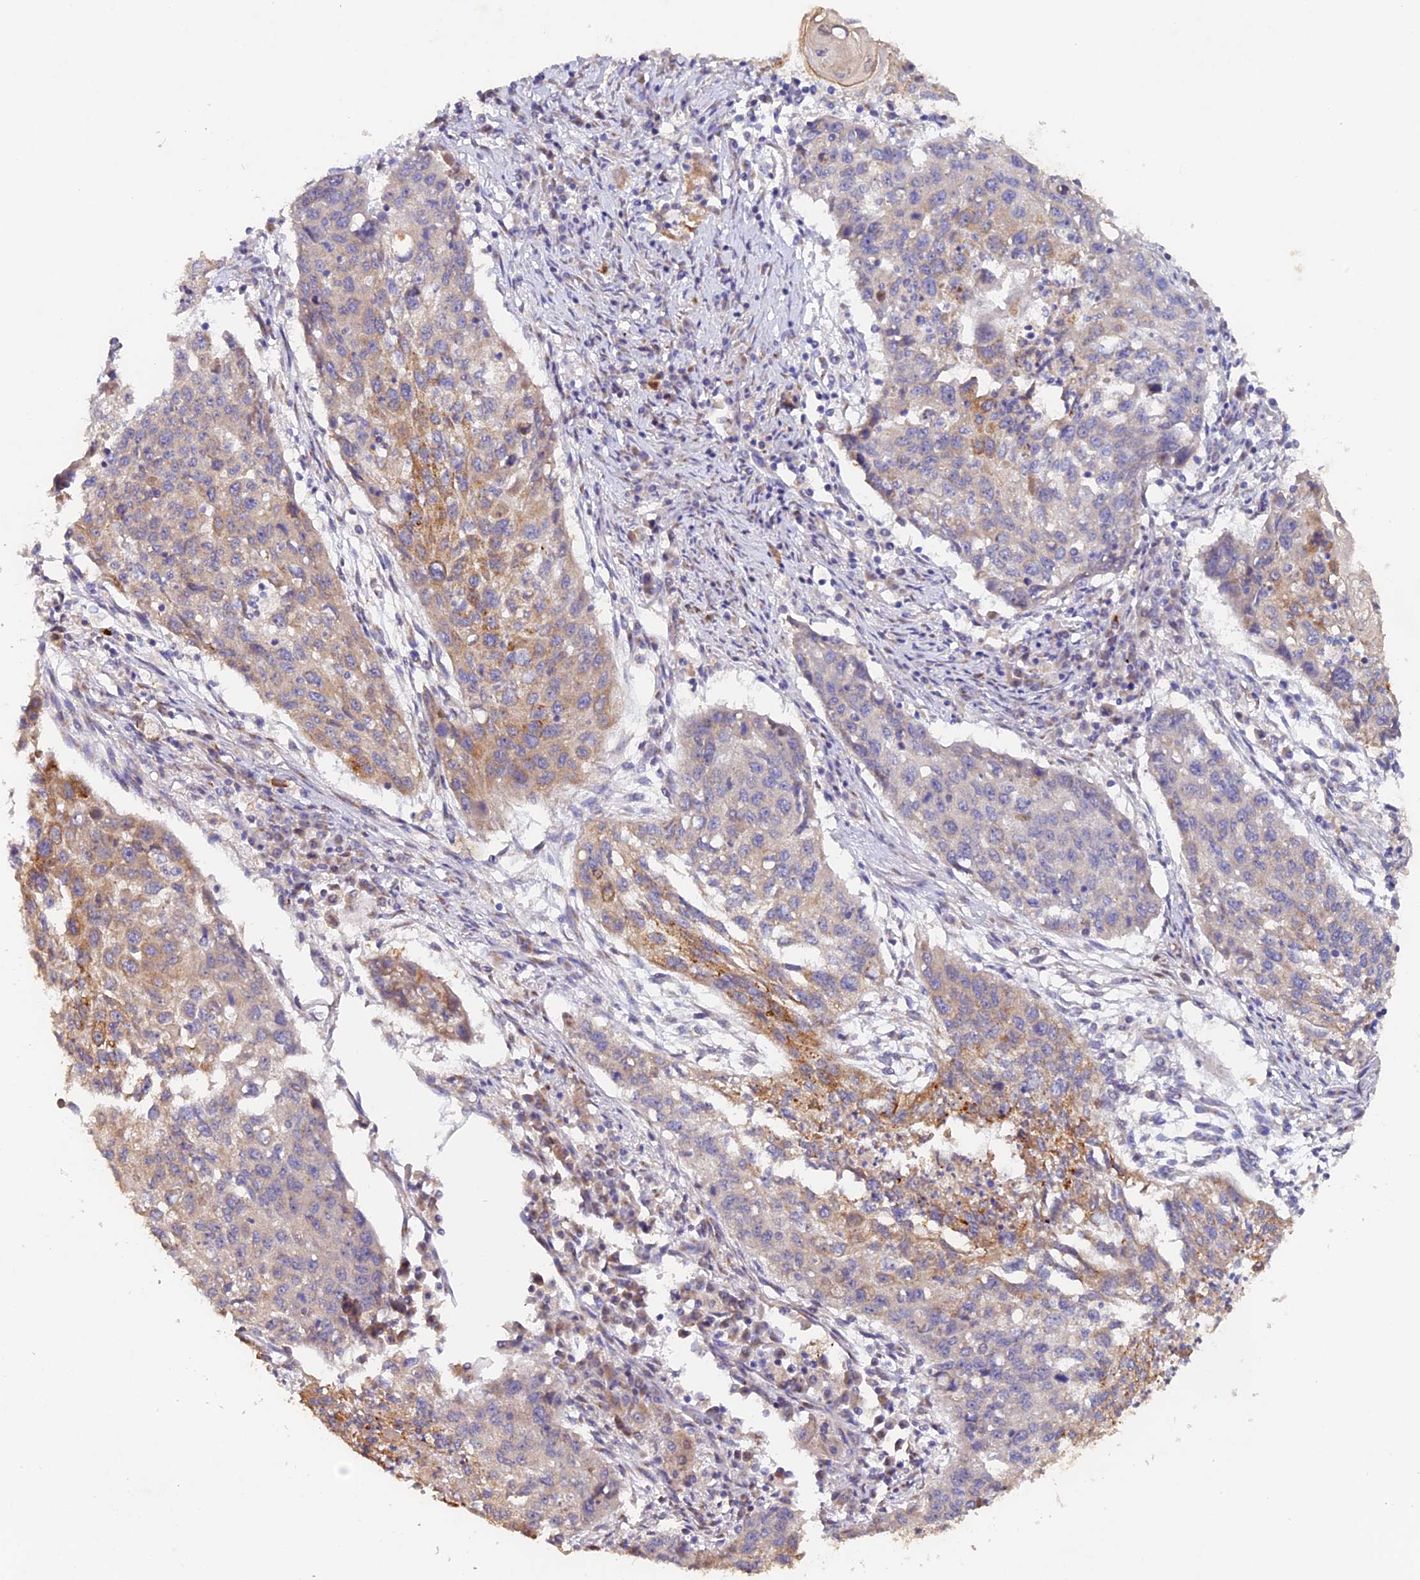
{"staining": {"intensity": "moderate", "quantity": "<25%", "location": "cytoplasmic/membranous"}, "tissue": "lung cancer", "cell_type": "Tumor cells", "image_type": "cancer", "snomed": [{"axis": "morphology", "description": "Squamous cell carcinoma, NOS"}, {"axis": "topography", "description": "Lung"}], "caption": "Tumor cells show moderate cytoplasmic/membranous expression in about <25% of cells in lung squamous cell carcinoma.", "gene": "TANGO6", "patient": {"sex": "female", "age": 63}}